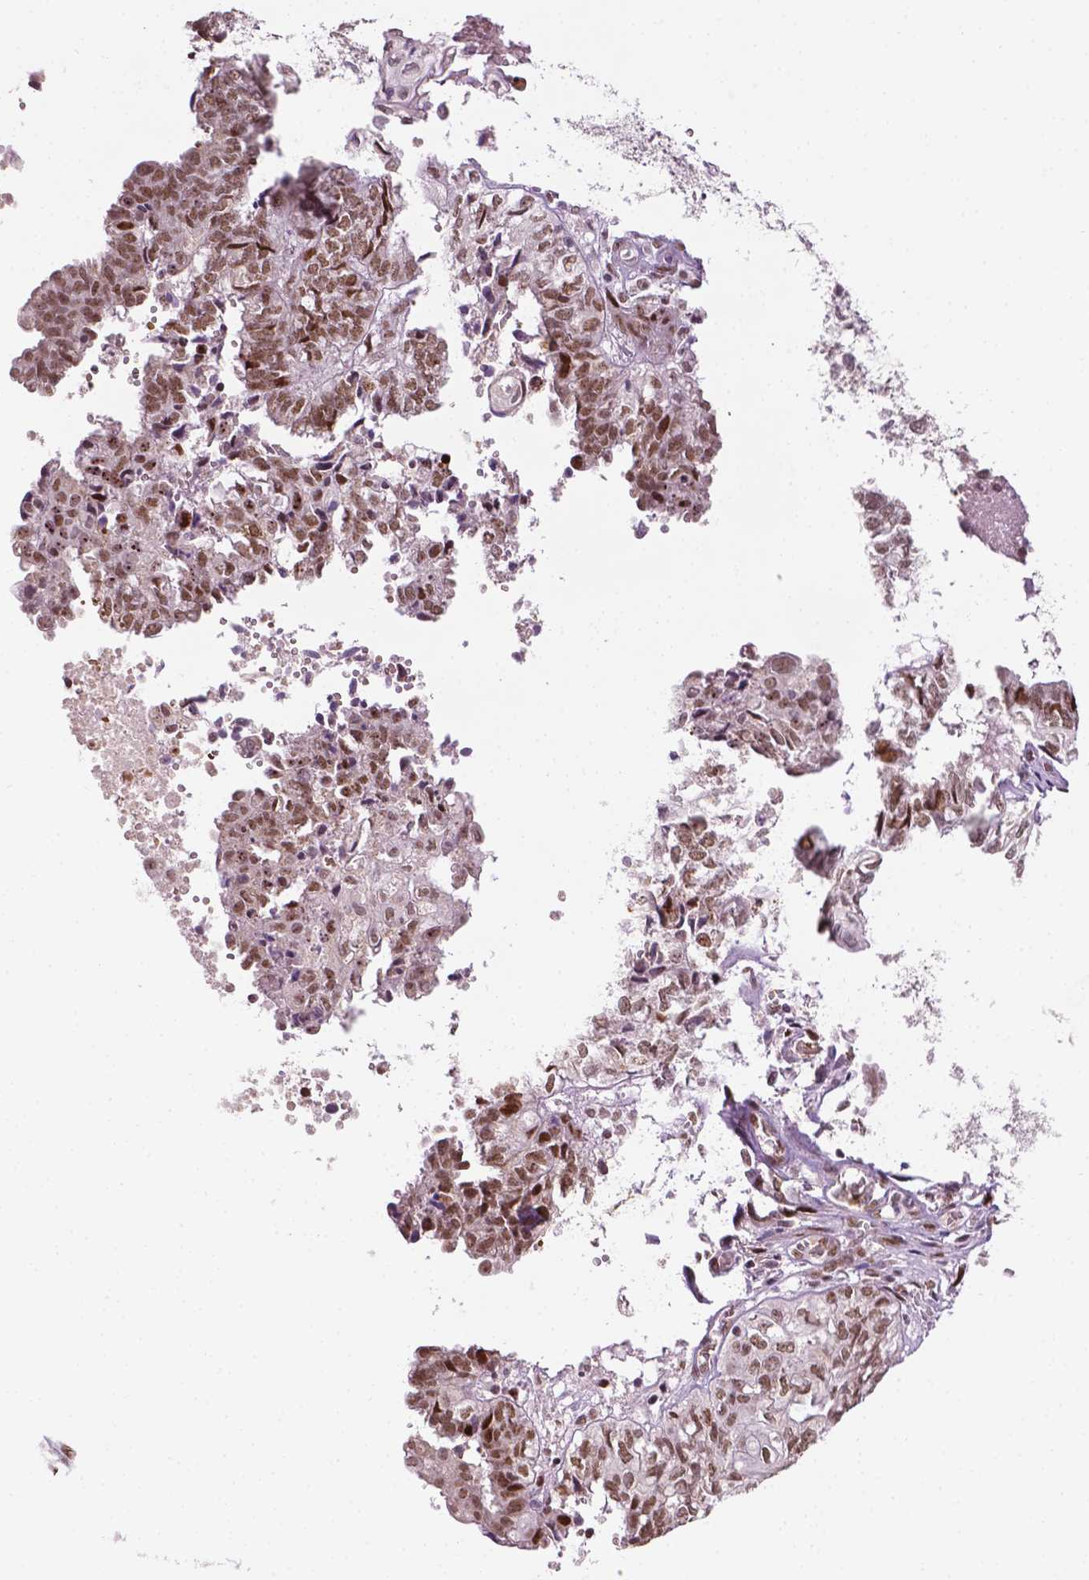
{"staining": {"intensity": "moderate", "quantity": ">75%", "location": "nuclear"}, "tissue": "ovarian cancer", "cell_type": "Tumor cells", "image_type": "cancer", "snomed": [{"axis": "morphology", "description": "Carcinoma, endometroid"}, {"axis": "topography", "description": "Ovary"}], "caption": "A medium amount of moderate nuclear expression is identified in about >75% of tumor cells in endometroid carcinoma (ovarian) tissue.", "gene": "ZNF41", "patient": {"sex": "female", "age": 64}}